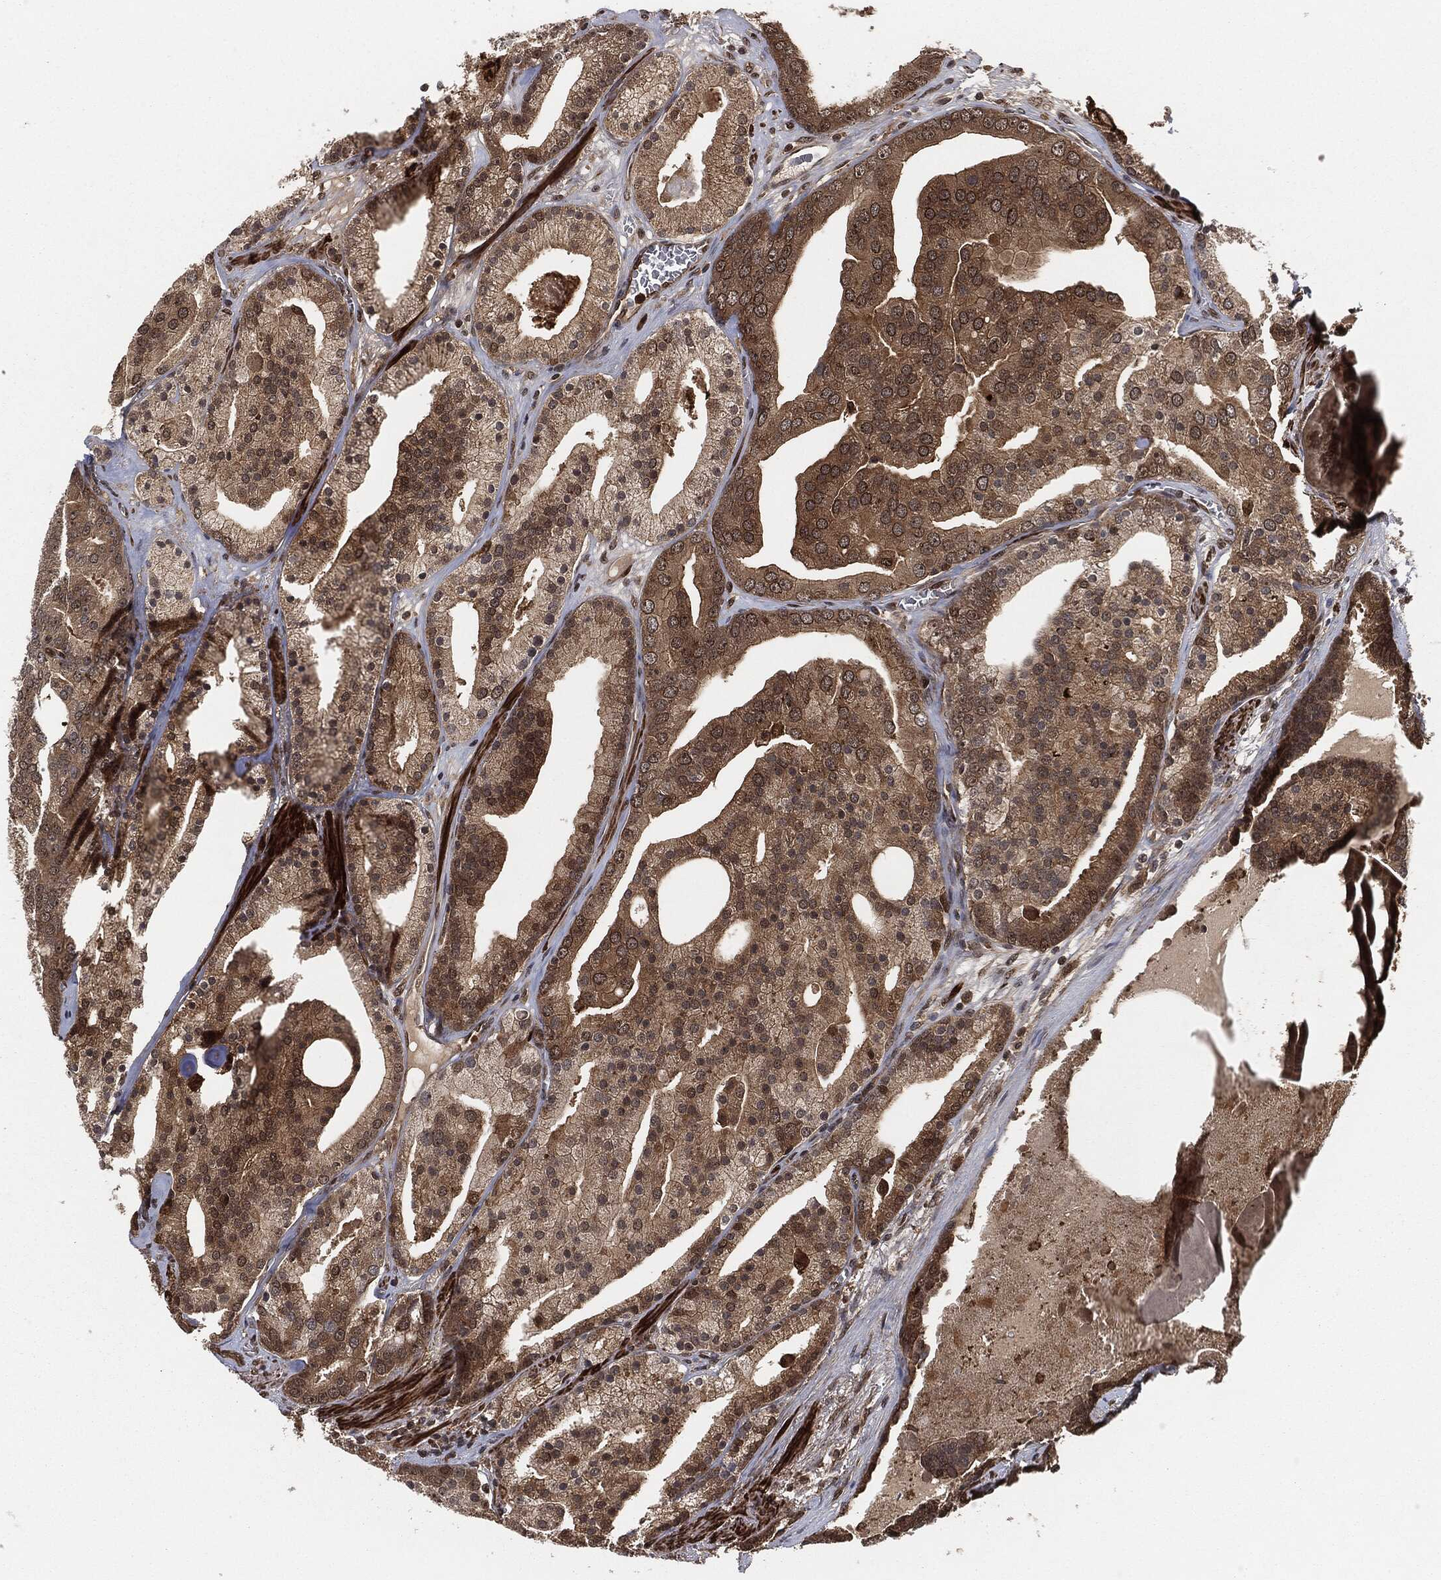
{"staining": {"intensity": "moderate", "quantity": "25%-75%", "location": "cytoplasmic/membranous"}, "tissue": "prostate cancer", "cell_type": "Tumor cells", "image_type": "cancer", "snomed": [{"axis": "morphology", "description": "Adenocarcinoma, NOS"}, {"axis": "topography", "description": "Prostate"}], "caption": "Protein analysis of prostate adenocarcinoma tissue exhibits moderate cytoplasmic/membranous staining in approximately 25%-75% of tumor cells.", "gene": "CAPRIN2", "patient": {"sex": "male", "age": 69}}